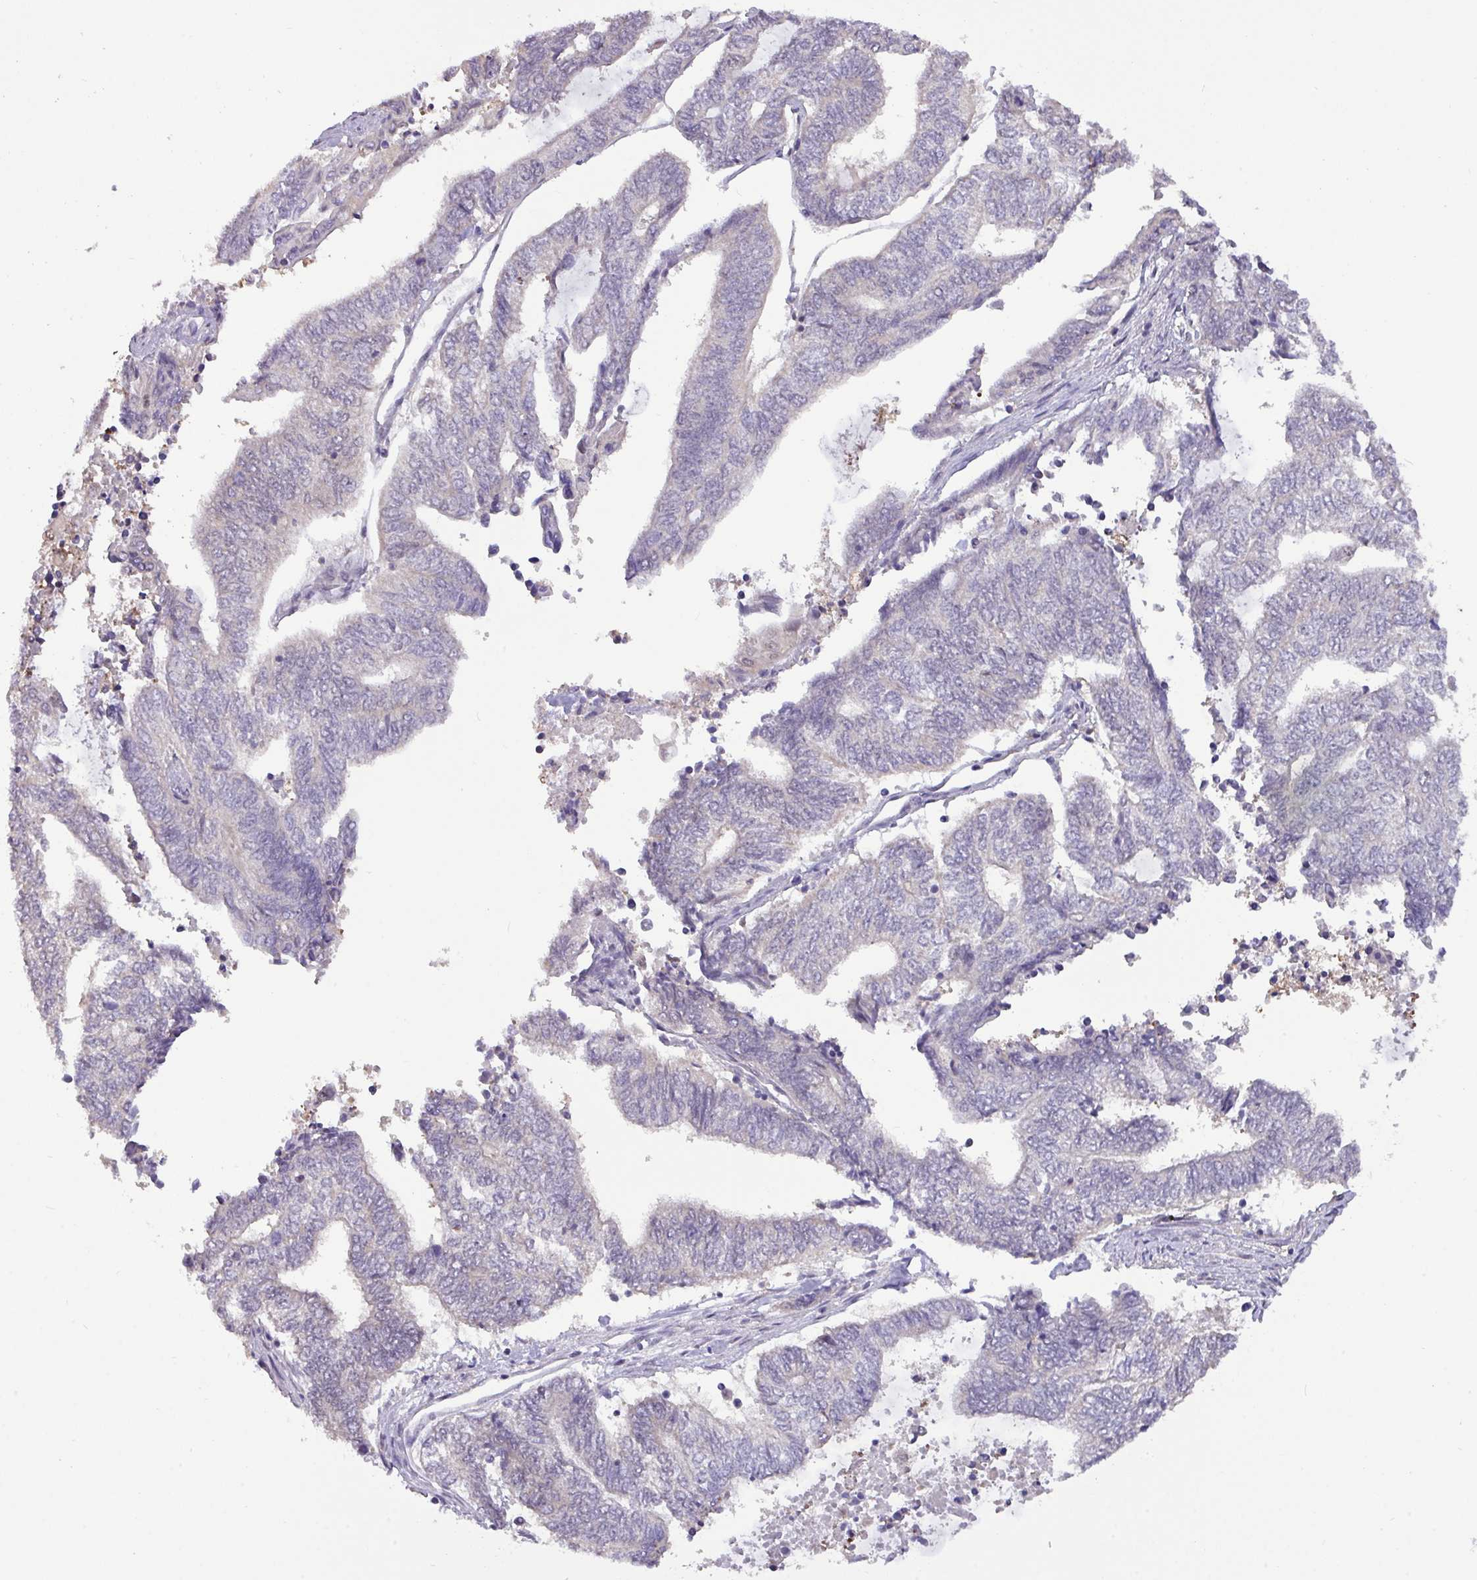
{"staining": {"intensity": "negative", "quantity": "none", "location": "none"}, "tissue": "endometrial cancer", "cell_type": "Tumor cells", "image_type": "cancer", "snomed": [{"axis": "morphology", "description": "Adenocarcinoma, NOS"}, {"axis": "topography", "description": "Uterus"}, {"axis": "topography", "description": "Endometrium"}], "caption": "DAB immunohistochemical staining of human endometrial cancer shows no significant positivity in tumor cells. (DAB (3,3'-diaminobenzidine) immunohistochemistry (IHC), high magnification).", "gene": "RIPPLY1", "patient": {"sex": "female", "age": 70}}